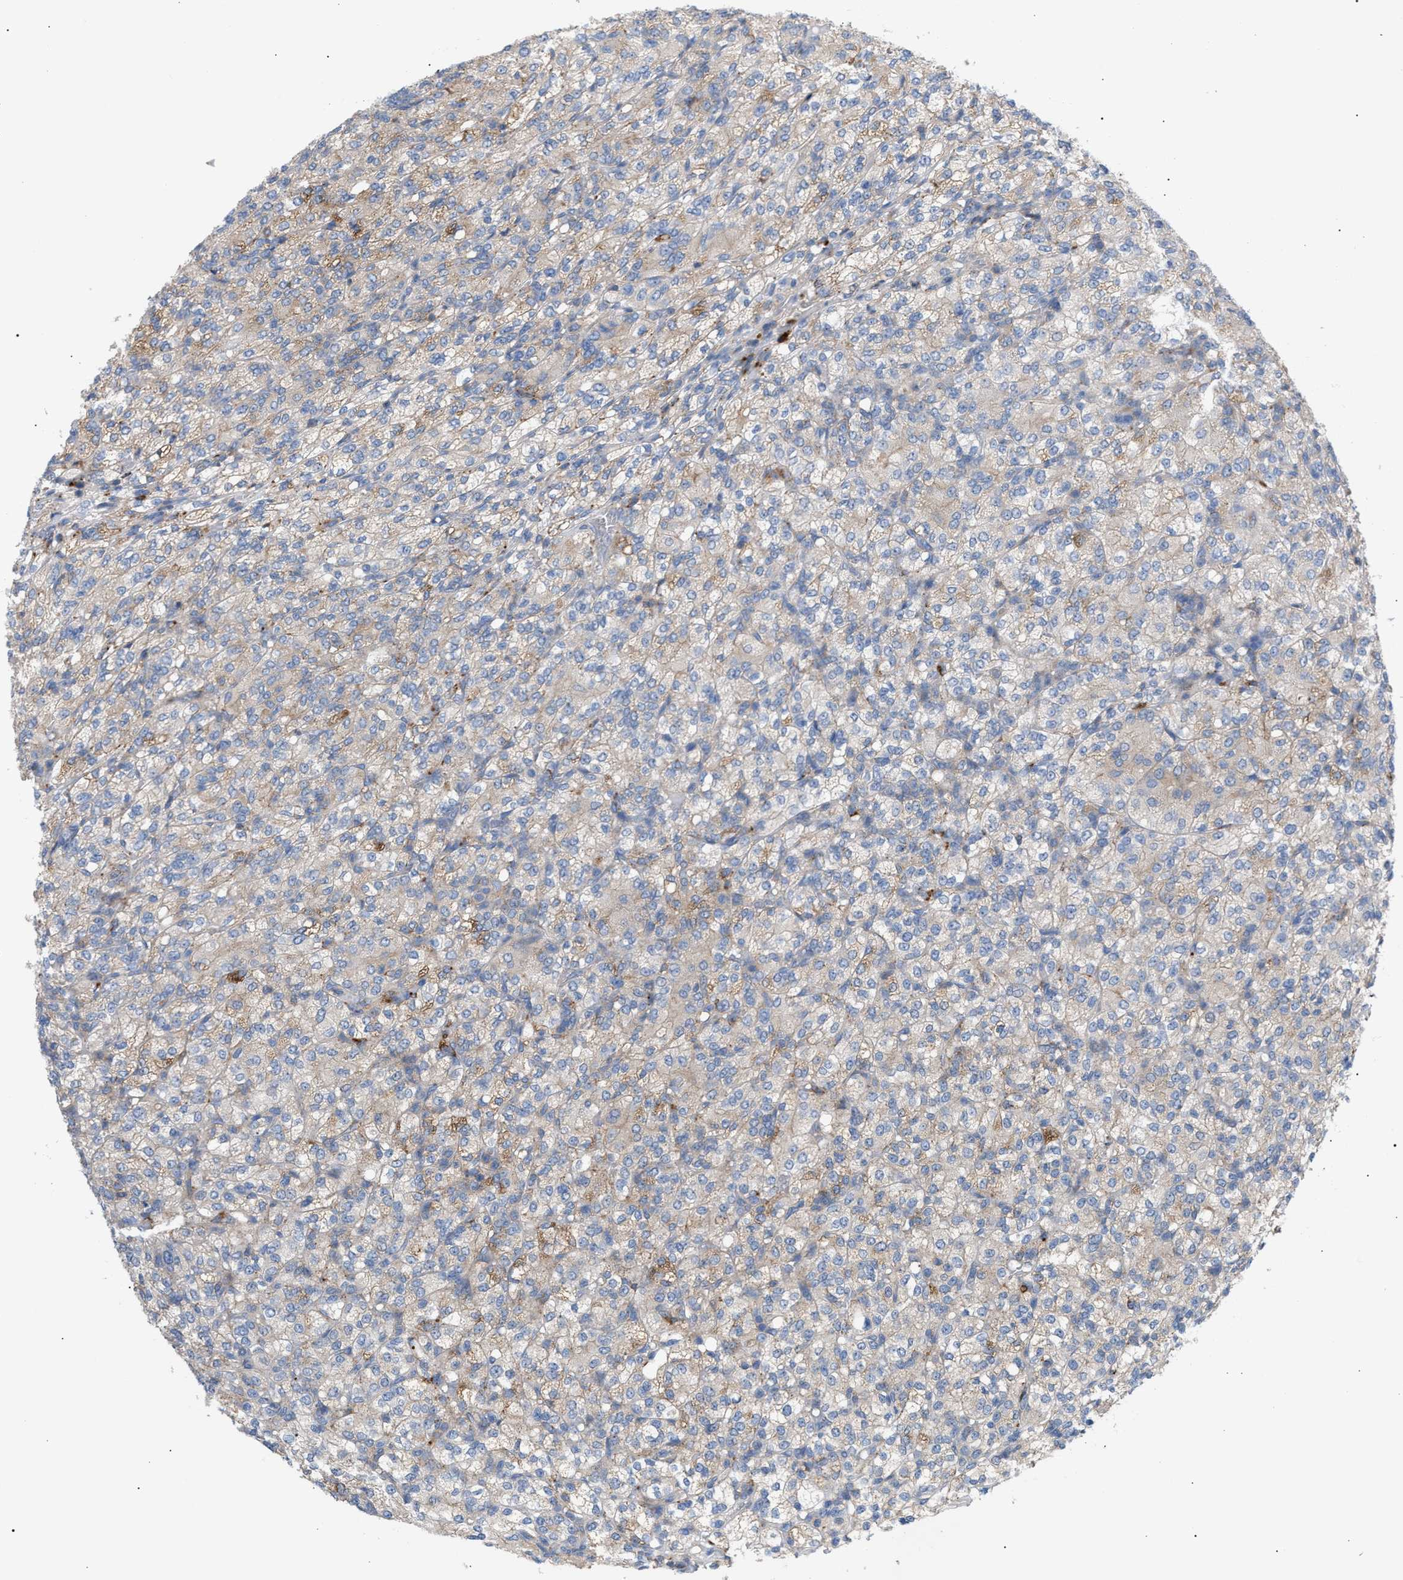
{"staining": {"intensity": "weak", "quantity": "<25%", "location": "cytoplasmic/membranous"}, "tissue": "renal cancer", "cell_type": "Tumor cells", "image_type": "cancer", "snomed": [{"axis": "morphology", "description": "Adenocarcinoma, NOS"}, {"axis": "topography", "description": "Kidney"}], "caption": "Renal cancer was stained to show a protein in brown. There is no significant expression in tumor cells.", "gene": "MBTD1", "patient": {"sex": "male", "age": 77}}